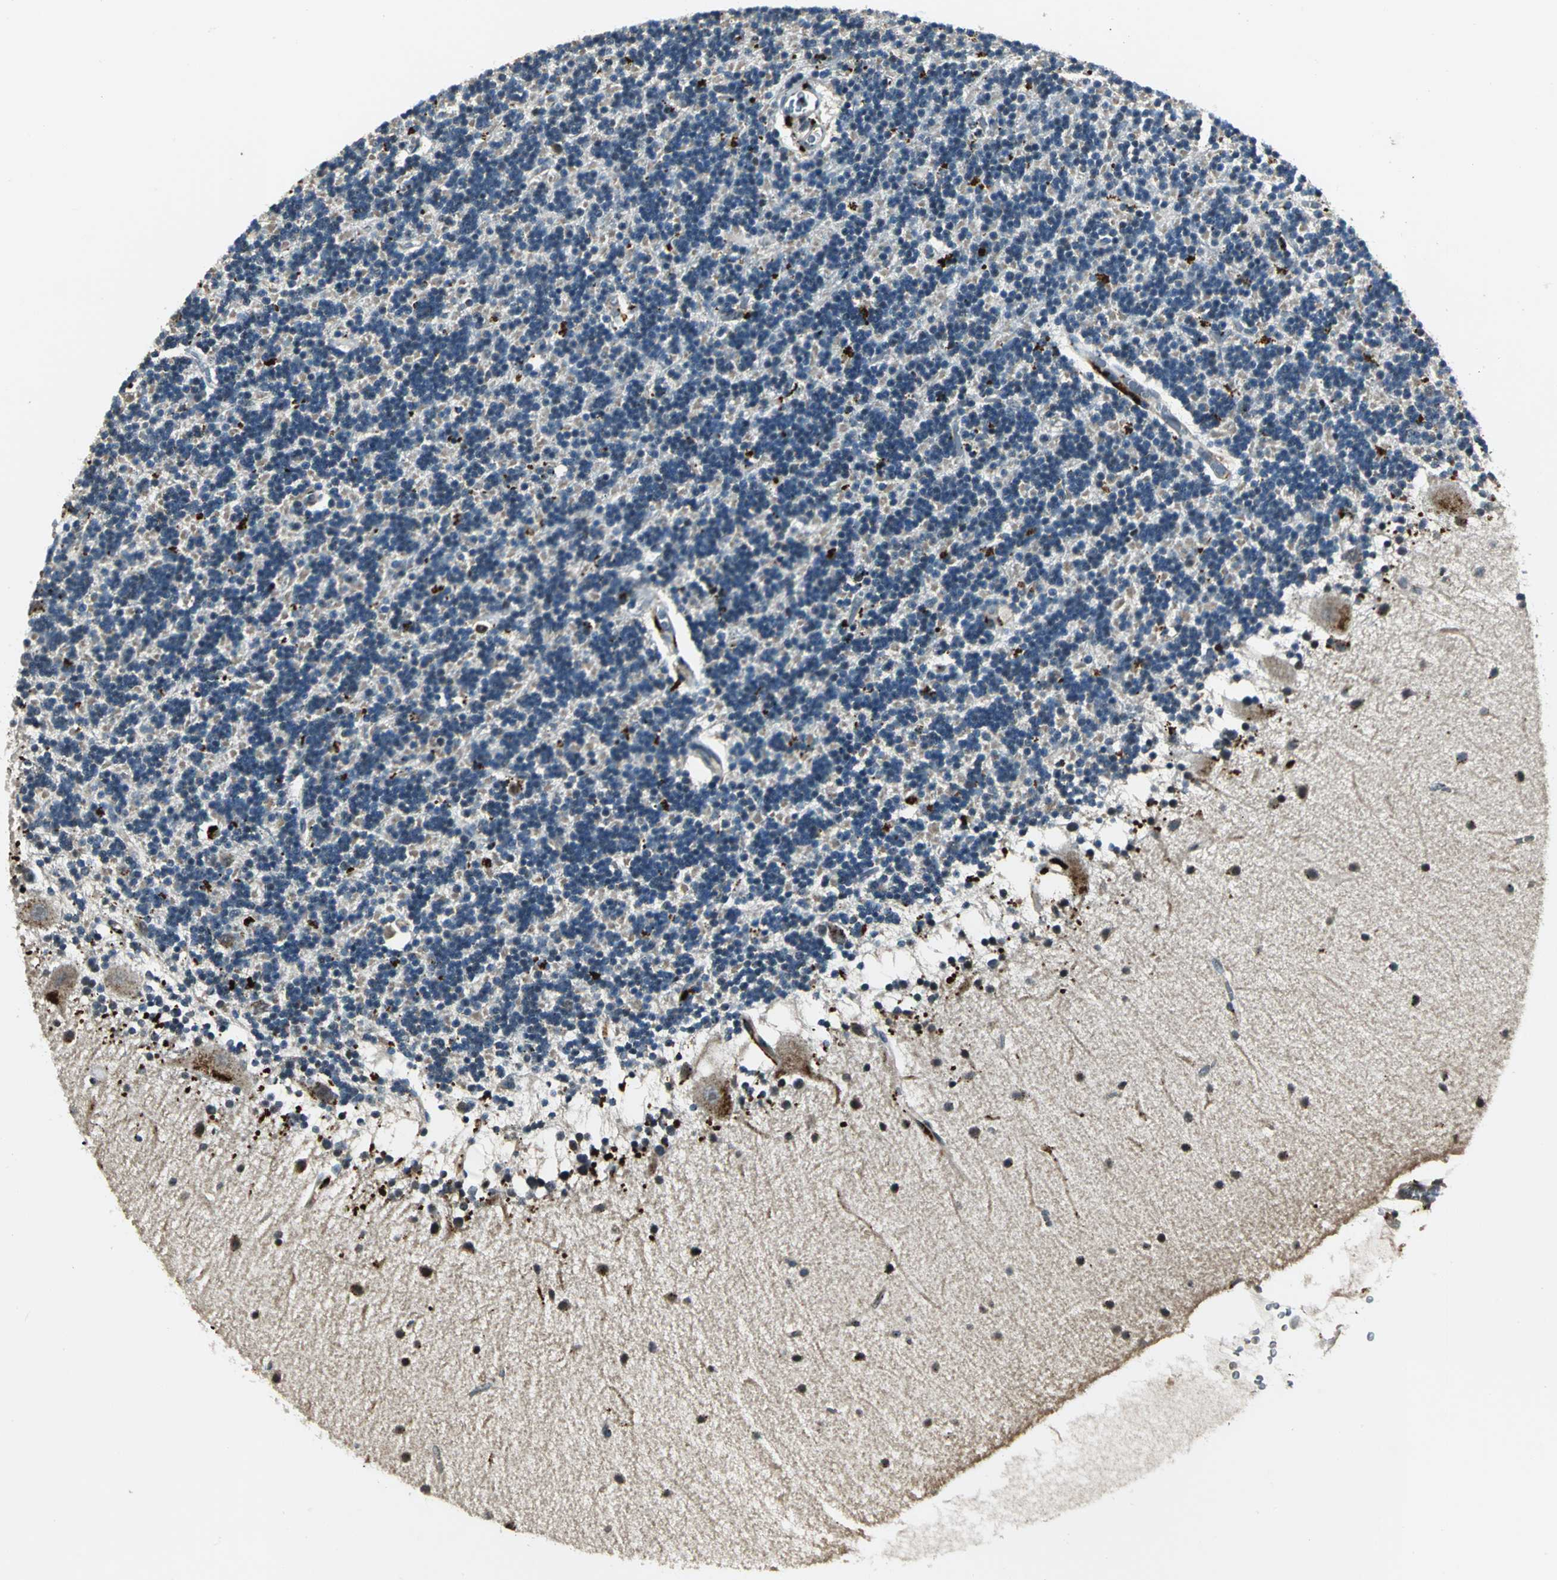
{"staining": {"intensity": "weak", "quantity": ">75%", "location": "cytoplasmic/membranous"}, "tissue": "cerebellum", "cell_type": "Cells in granular layer", "image_type": "normal", "snomed": [{"axis": "morphology", "description": "Normal tissue, NOS"}, {"axis": "topography", "description": "Cerebellum"}], "caption": "Cerebellum stained for a protein displays weak cytoplasmic/membranous positivity in cells in granular layer. (Brightfield microscopy of DAB IHC at high magnification).", "gene": "PPP1R13L", "patient": {"sex": "female", "age": 54}}